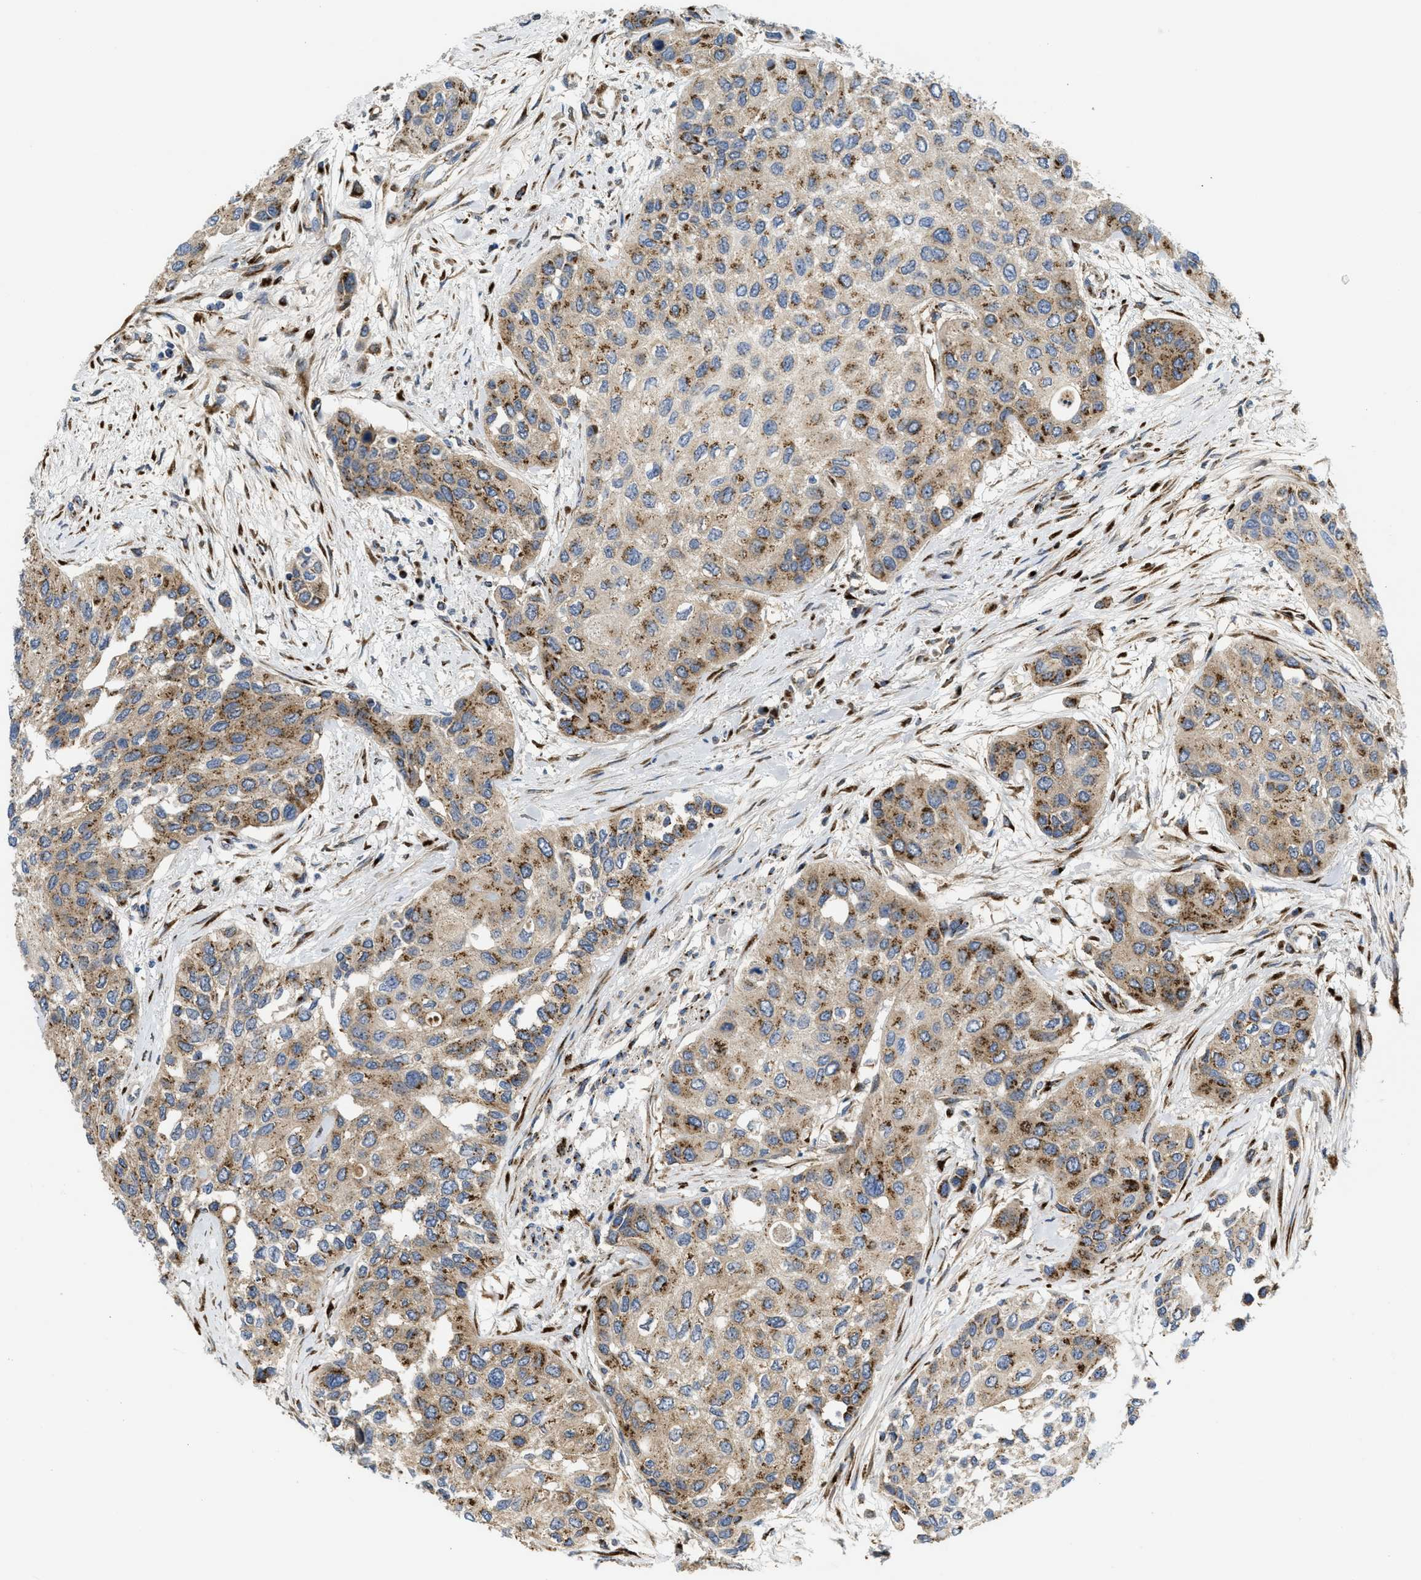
{"staining": {"intensity": "moderate", "quantity": ">75%", "location": "cytoplasmic/membranous"}, "tissue": "urothelial cancer", "cell_type": "Tumor cells", "image_type": "cancer", "snomed": [{"axis": "morphology", "description": "Urothelial carcinoma, High grade"}, {"axis": "topography", "description": "Urinary bladder"}], "caption": "Immunohistochemistry micrograph of urothelial cancer stained for a protein (brown), which shows medium levels of moderate cytoplasmic/membranous expression in approximately >75% of tumor cells.", "gene": "ZNF70", "patient": {"sex": "female", "age": 56}}